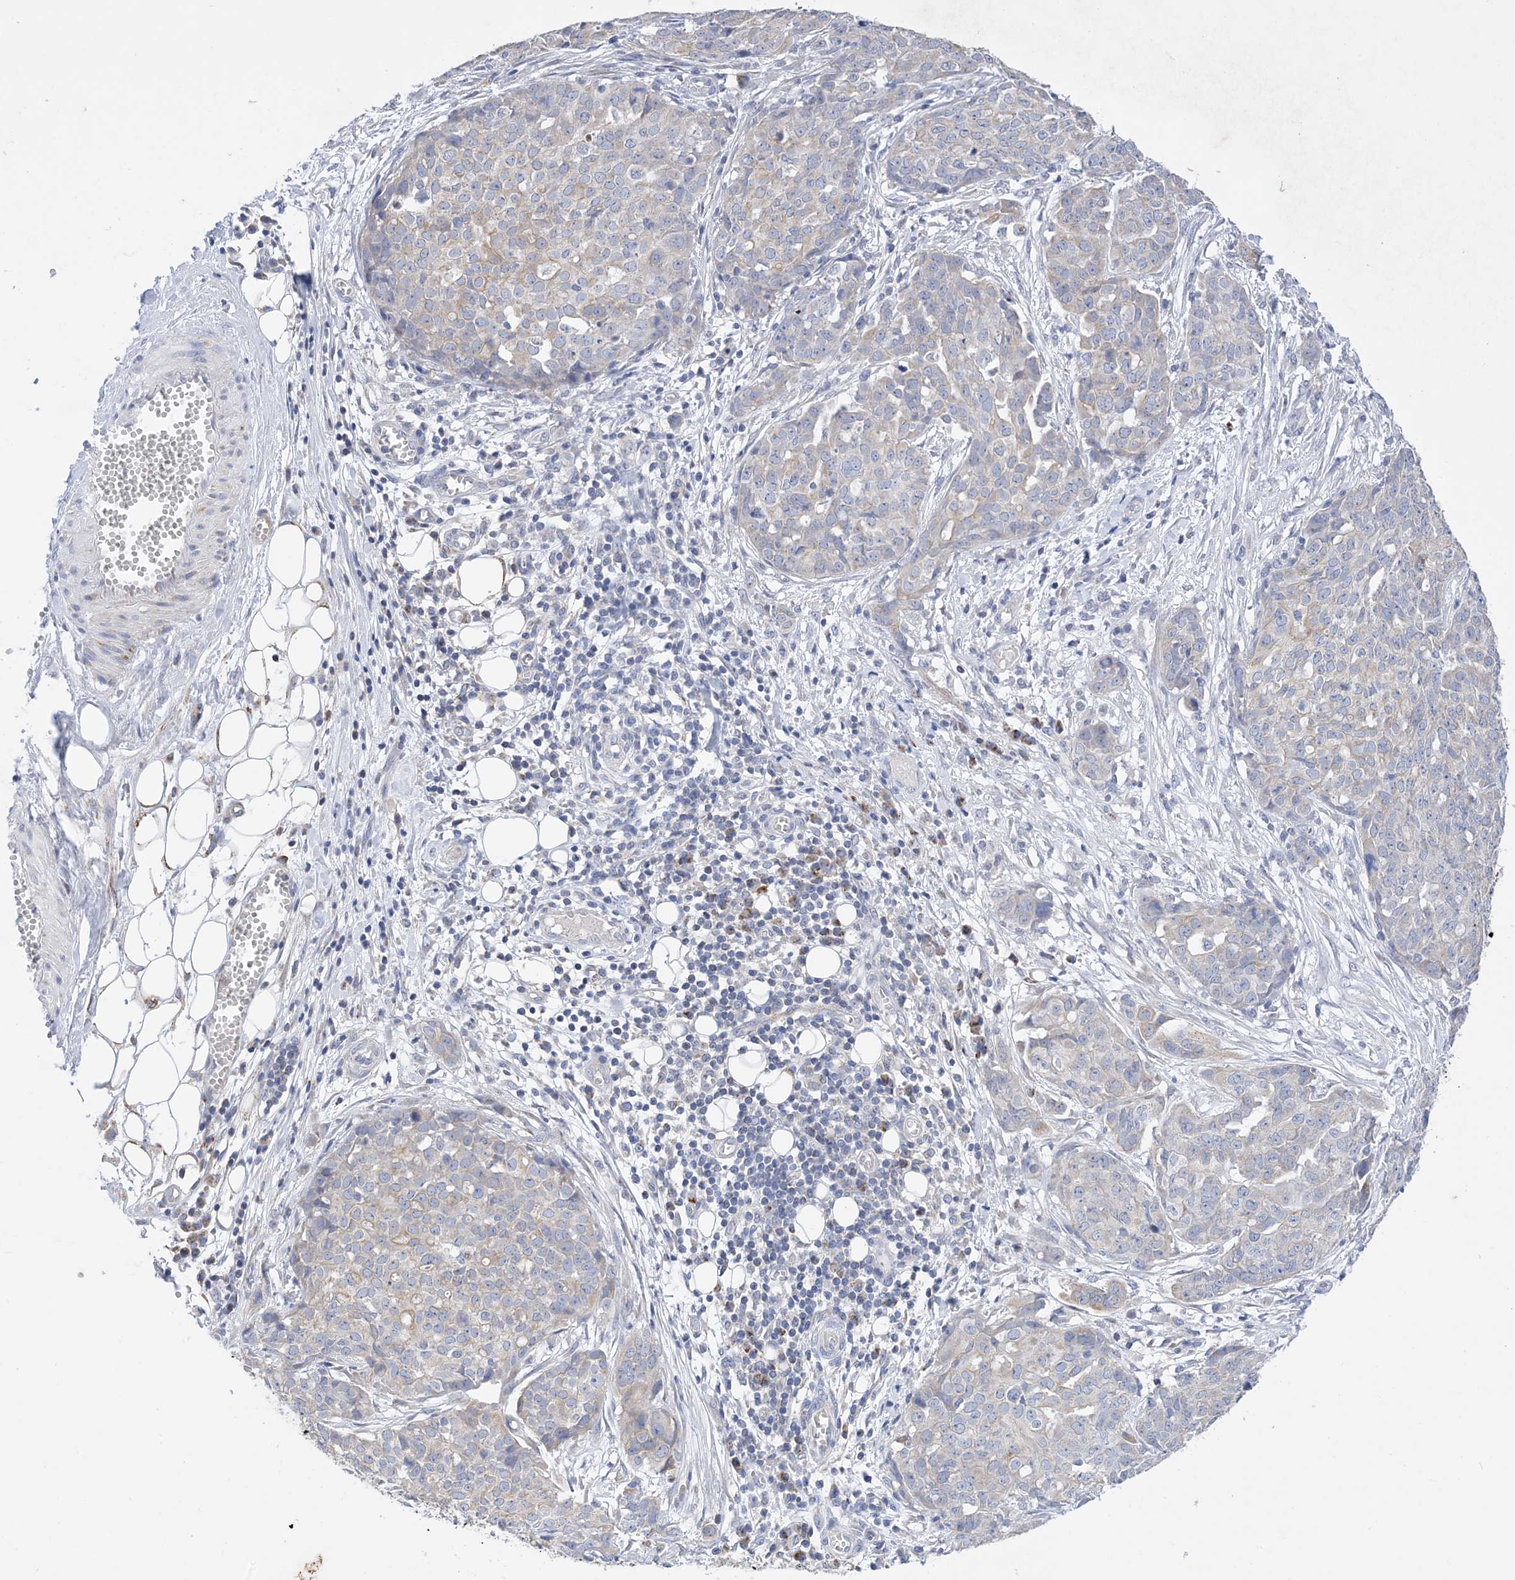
{"staining": {"intensity": "negative", "quantity": "none", "location": "none"}, "tissue": "ovarian cancer", "cell_type": "Tumor cells", "image_type": "cancer", "snomed": [{"axis": "morphology", "description": "Cystadenocarcinoma, serous, NOS"}, {"axis": "topography", "description": "Soft tissue"}, {"axis": "topography", "description": "Ovary"}], "caption": "Immunohistochemistry of serous cystadenocarcinoma (ovarian) displays no staining in tumor cells.", "gene": "PLK4", "patient": {"sex": "female", "age": 57}}